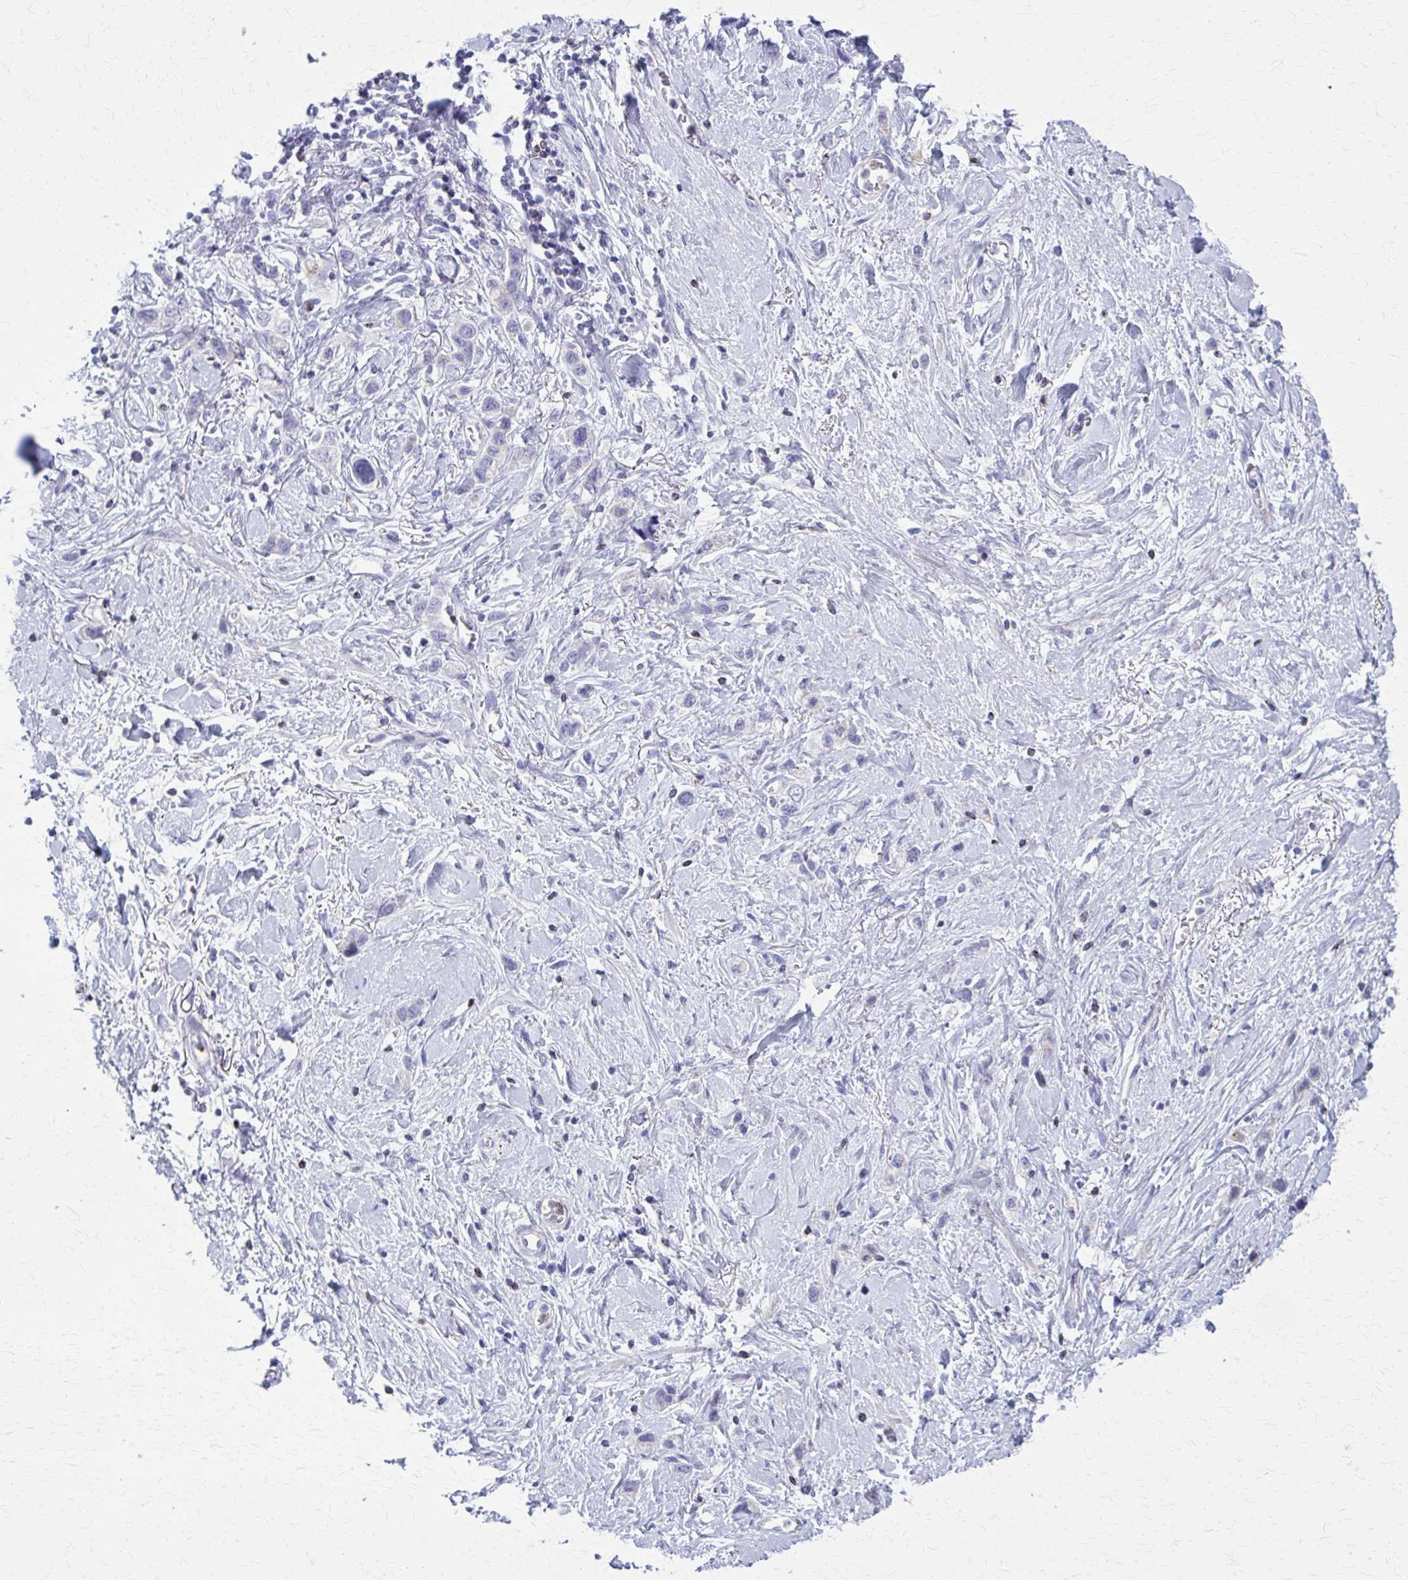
{"staining": {"intensity": "negative", "quantity": "none", "location": "none"}, "tissue": "stomach cancer", "cell_type": "Tumor cells", "image_type": "cancer", "snomed": [{"axis": "morphology", "description": "Adenocarcinoma, NOS"}, {"axis": "topography", "description": "Stomach"}], "caption": "Immunohistochemistry (IHC) micrograph of human stomach adenocarcinoma stained for a protein (brown), which reveals no staining in tumor cells. (DAB (3,3'-diaminobenzidine) immunohistochemistry (IHC), high magnification).", "gene": "PEDS1", "patient": {"sex": "female", "age": 65}}